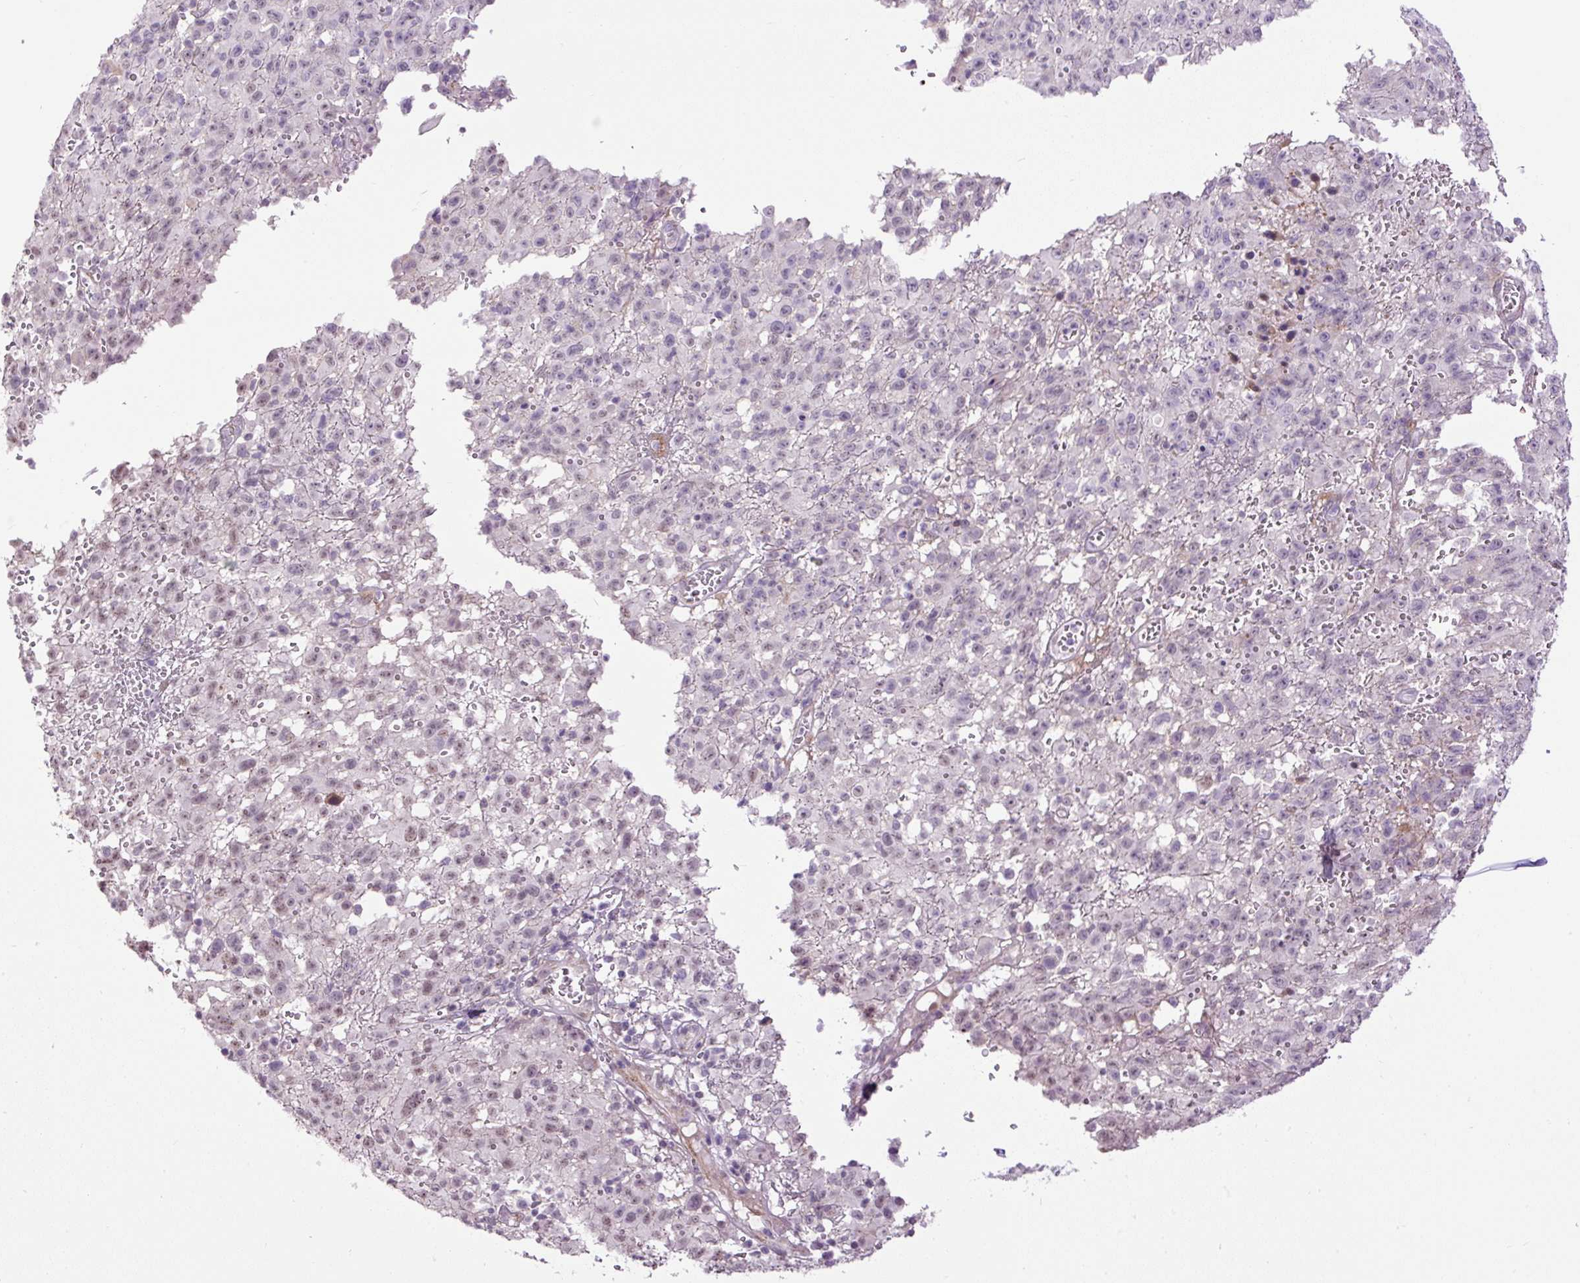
{"staining": {"intensity": "negative", "quantity": "none", "location": "none"}, "tissue": "melanoma", "cell_type": "Tumor cells", "image_type": "cancer", "snomed": [{"axis": "morphology", "description": "Malignant melanoma, NOS"}, {"axis": "topography", "description": "Skin"}], "caption": "Protein analysis of melanoma shows no significant positivity in tumor cells.", "gene": "ZNF197", "patient": {"sex": "male", "age": 46}}